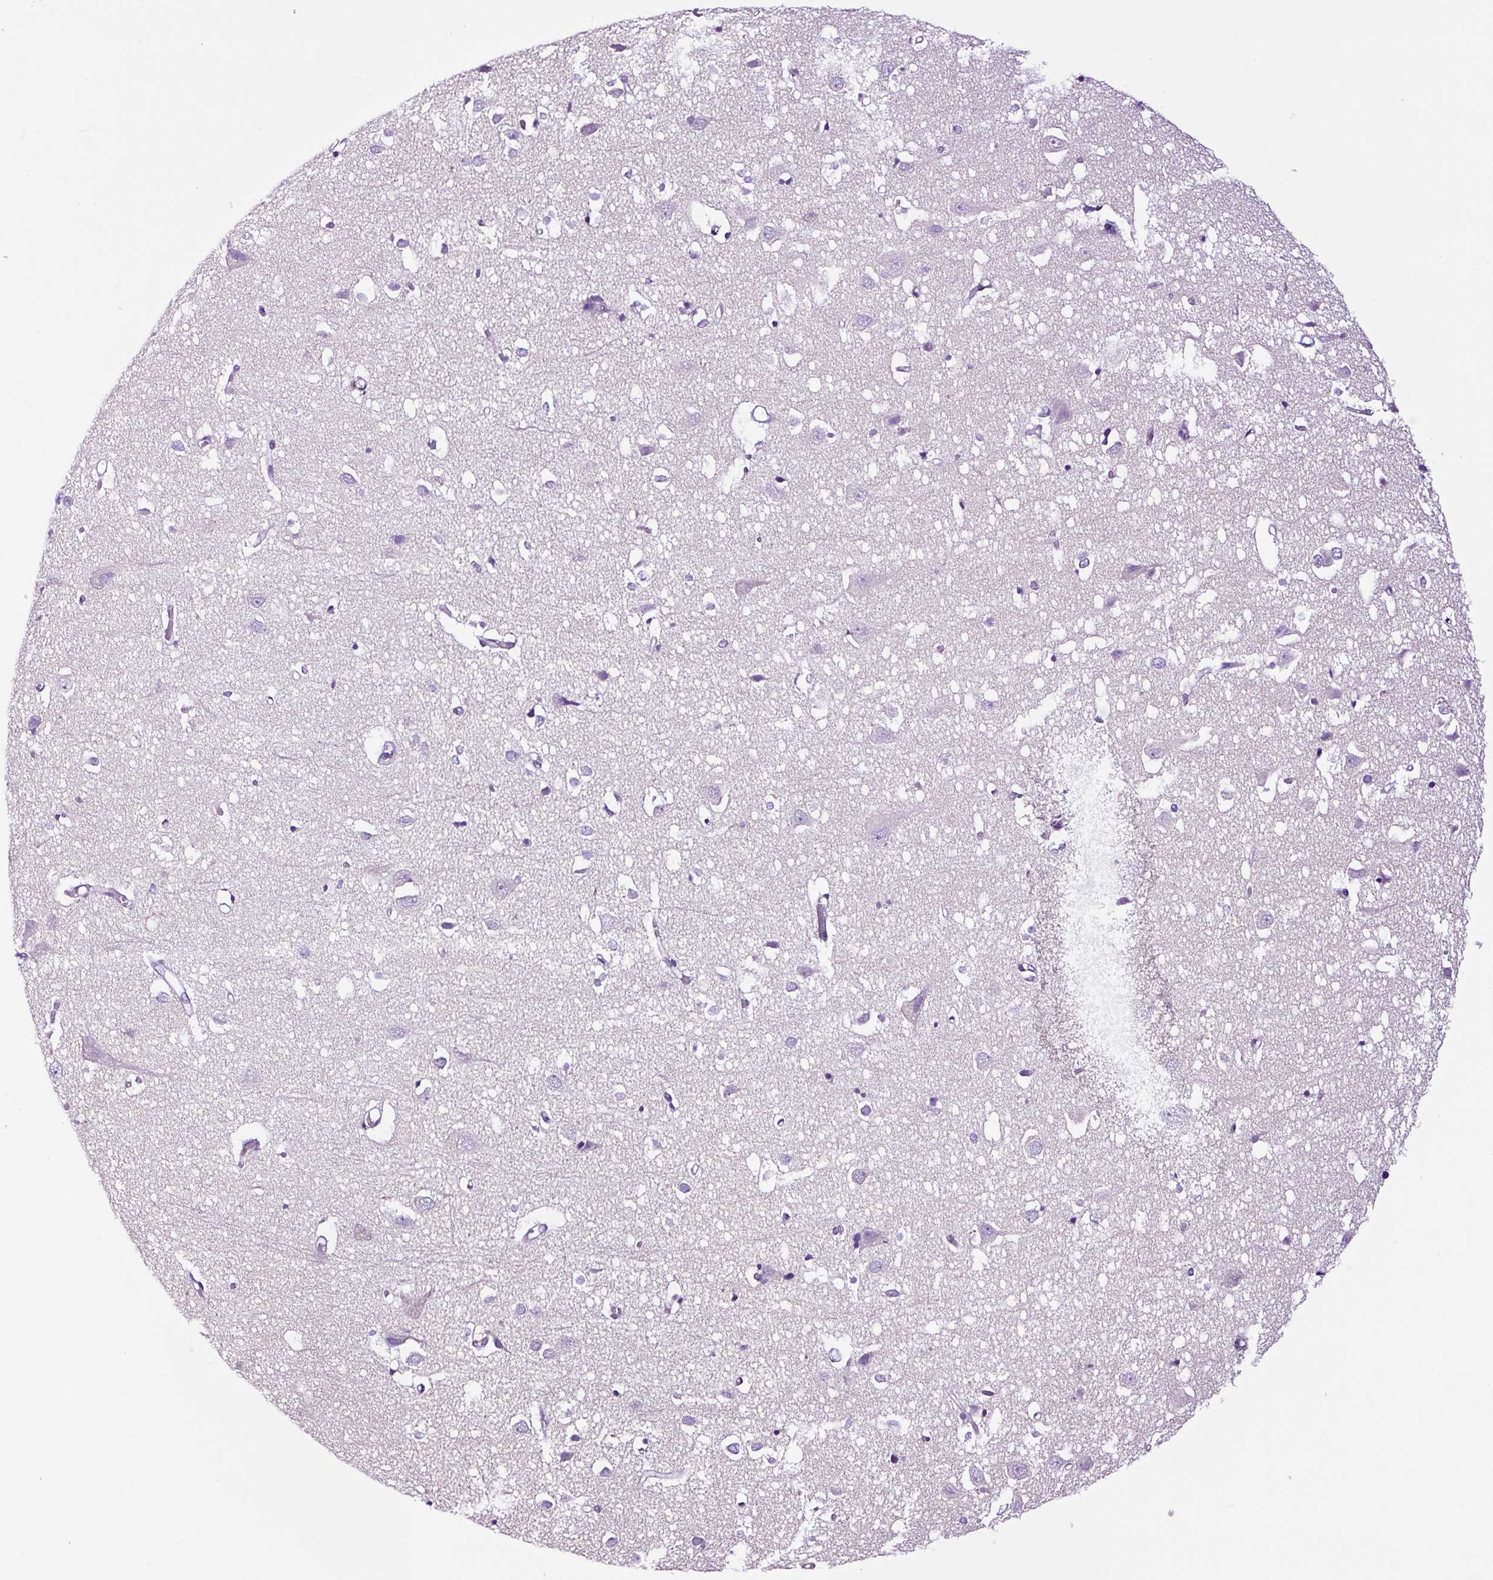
{"staining": {"intensity": "negative", "quantity": "none", "location": "none"}, "tissue": "cerebral cortex", "cell_type": "Endothelial cells", "image_type": "normal", "snomed": [{"axis": "morphology", "description": "Normal tissue, NOS"}, {"axis": "topography", "description": "Cerebral cortex"}], "caption": "Immunohistochemical staining of benign human cerebral cortex demonstrates no significant expression in endothelial cells. (DAB (3,3'-diaminobenzidine) immunohistochemistry (IHC) with hematoxylin counter stain).", "gene": "FBXL7", "patient": {"sex": "male", "age": 70}}